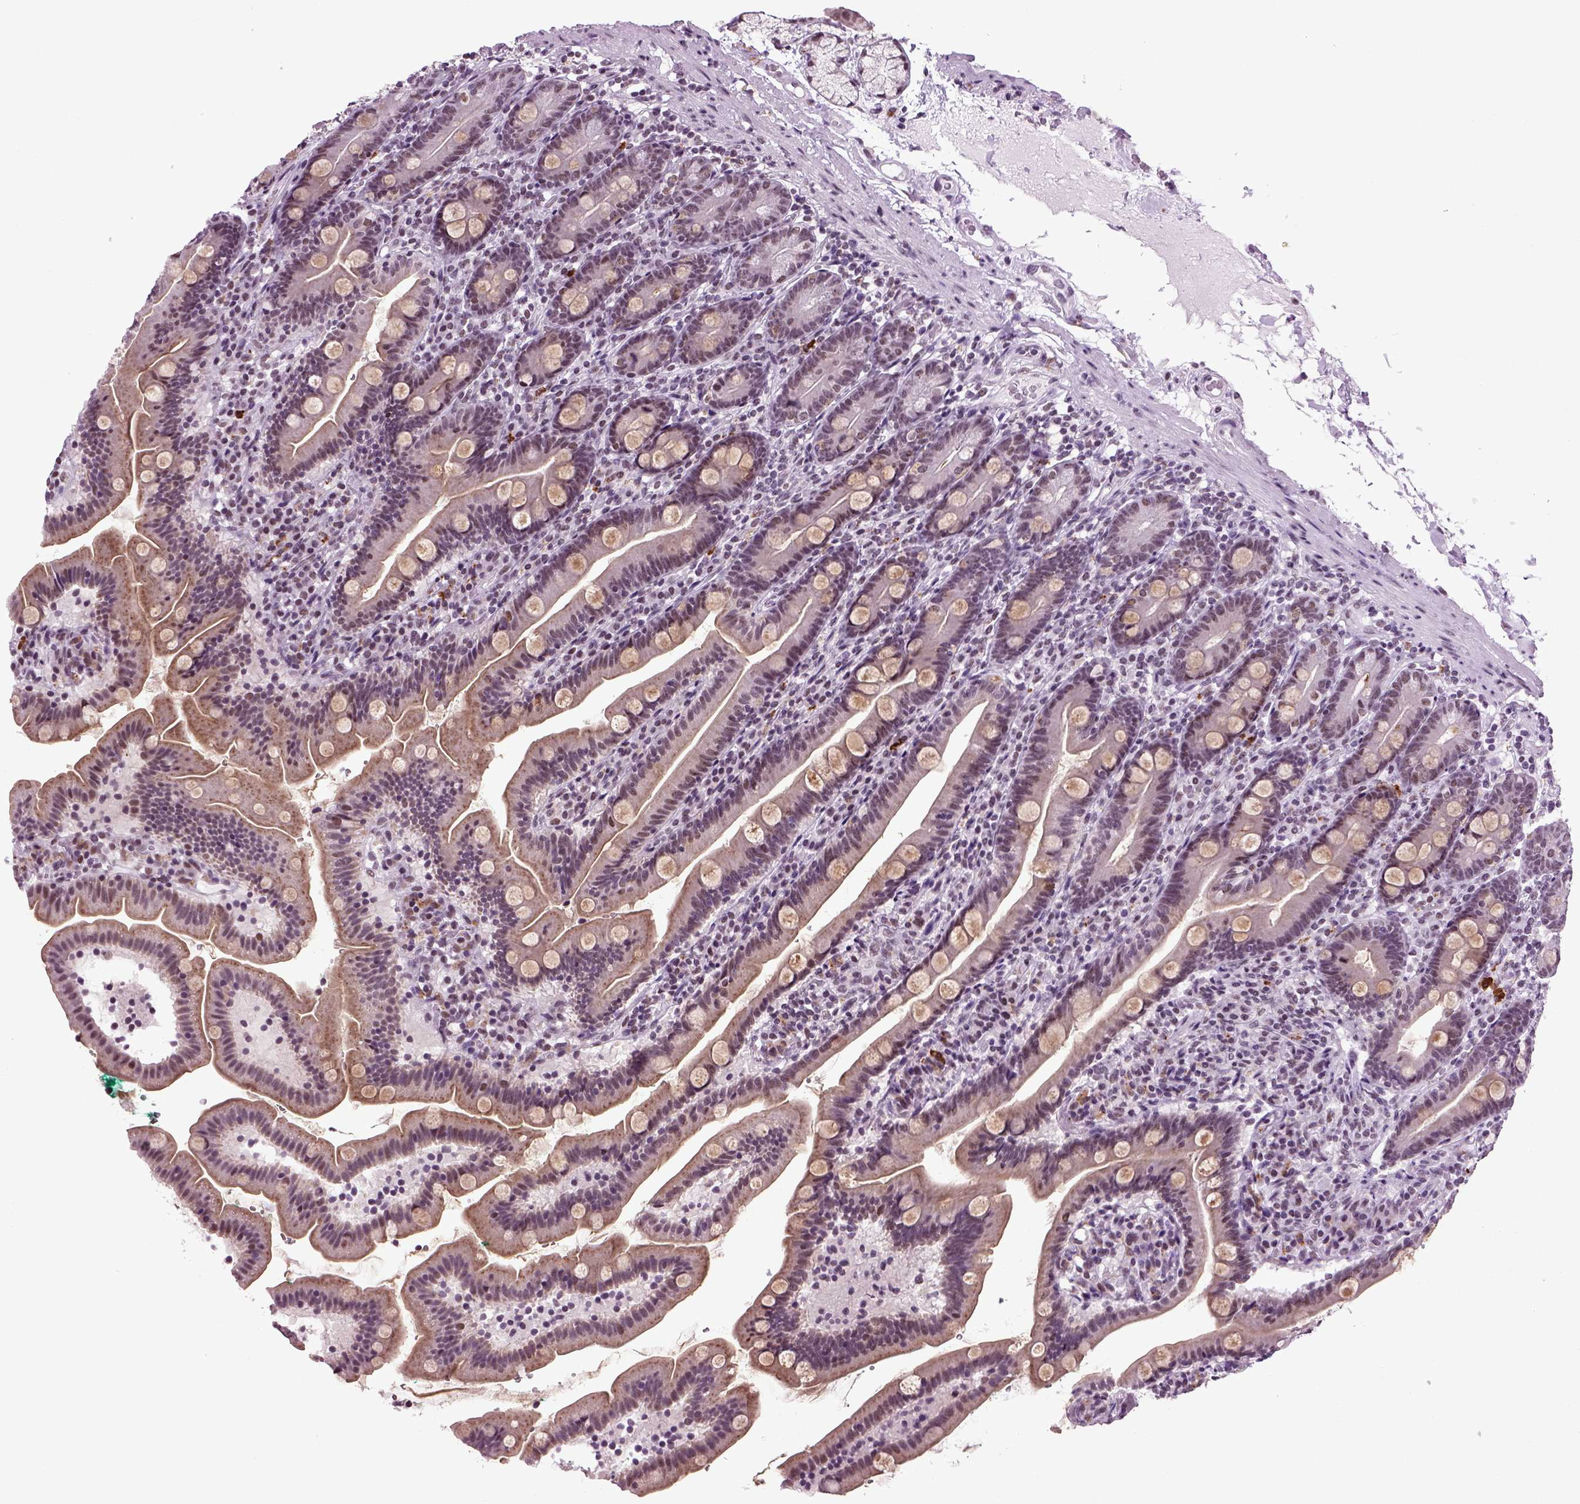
{"staining": {"intensity": "weak", "quantity": "<25%", "location": "nuclear"}, "tissue": "duodenum", "cell_type": "Glandular cells", "image_type": "normal", "snomed": [{"axis": "morphology", "description": "Normal tissue, NOS"}, {"axis": "topography", "description": "Duodenum"}], "caption": "The histopathology image shows no staining of glandular cells in benign duodenum.", "gene": "RCOR3", "patient": {"sex": "female", "age": 67}}